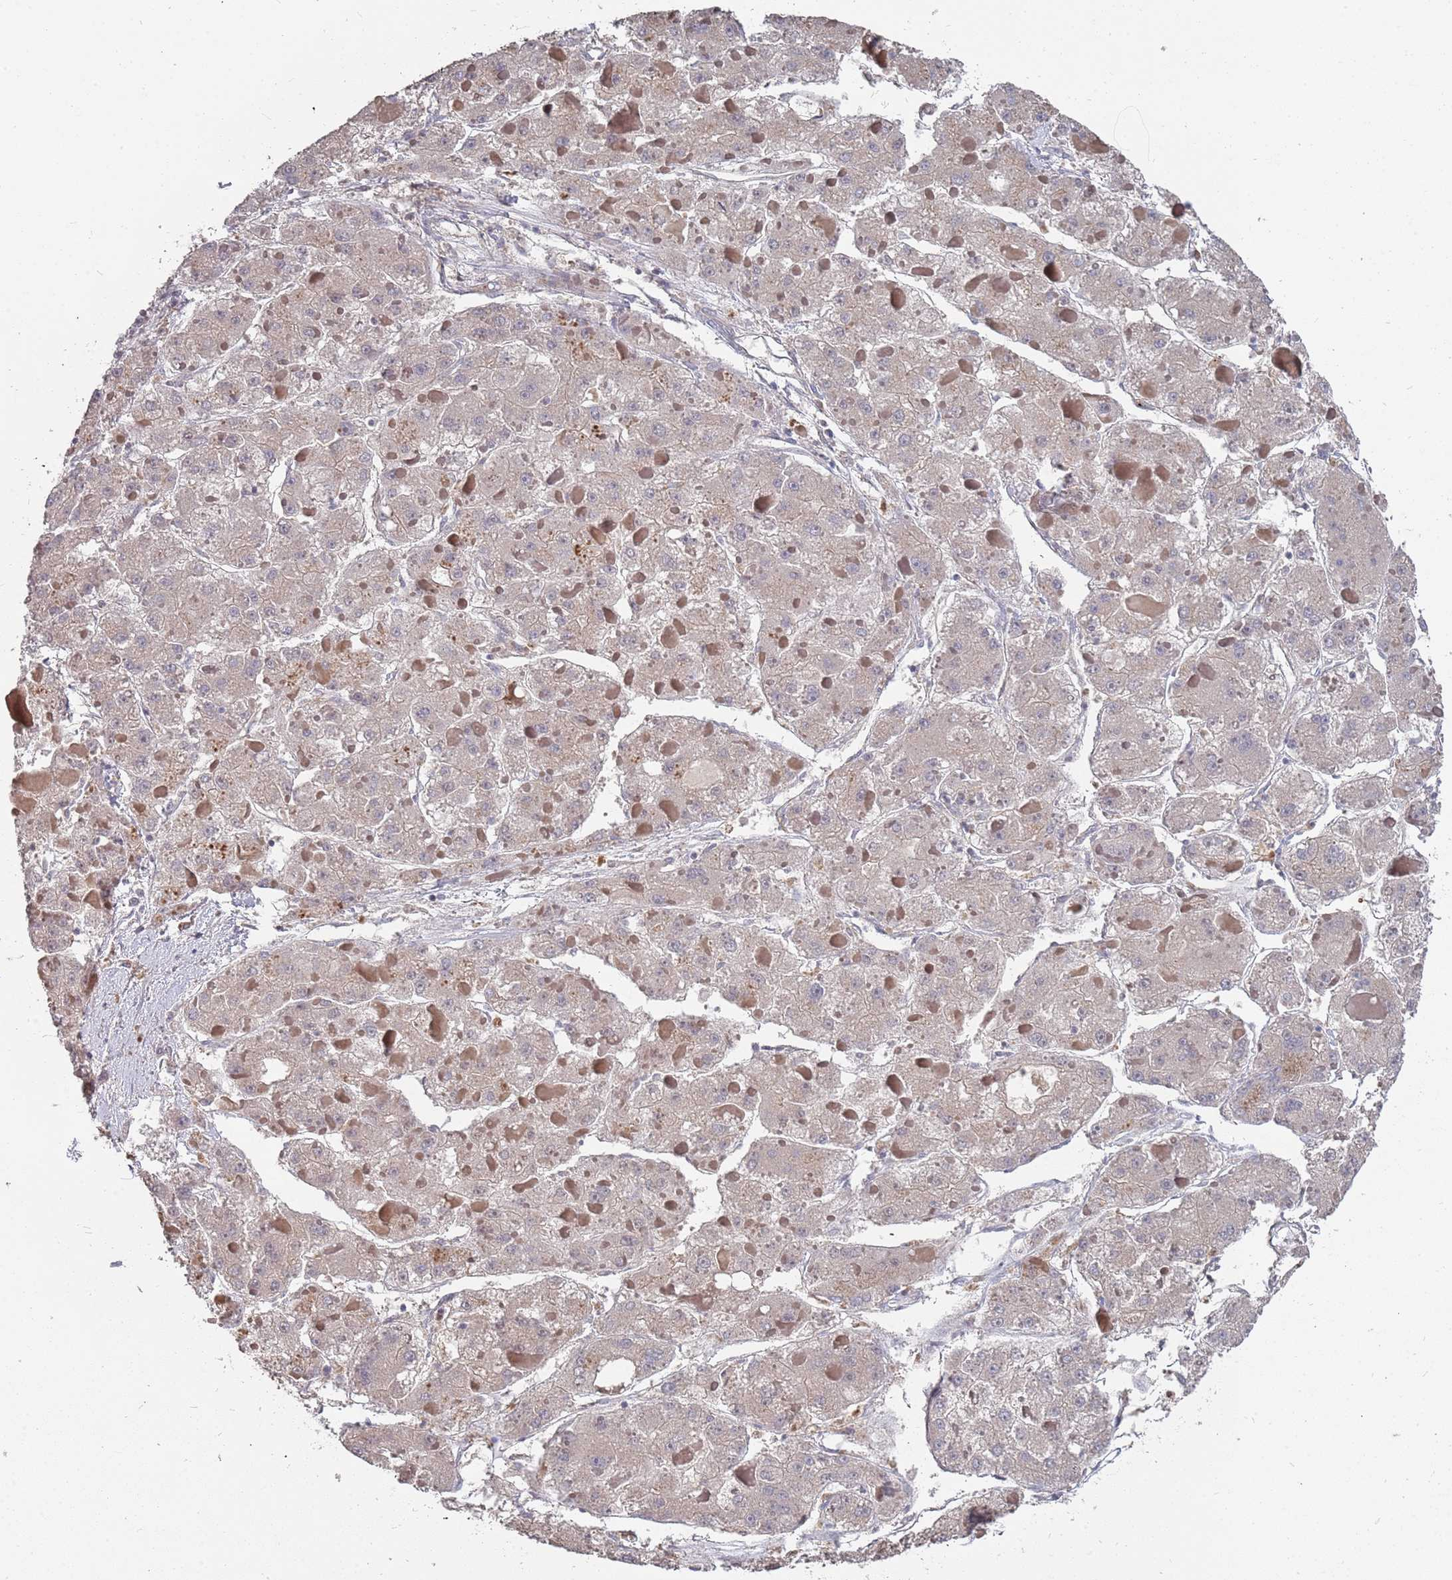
{"staining": {"intensity": "weak", "quantity": "<25%", "location": "cytoplasmic/membranous"}, "tissue": "liver cancer", "cell_type": "Tumor cells", "image_type": "cancer", "snomed": [{"axis": "morphology", "description": "Carcinoma, Hepatocellular, NOS"}, {"axis": "topography", "description": "Liver"}], "caption": "There is no significant staining in tumor cells of hepatocellular carcinoma (liver).", "gene": "TCEANC2", "patient": {"sex": "female", "age": 73}}